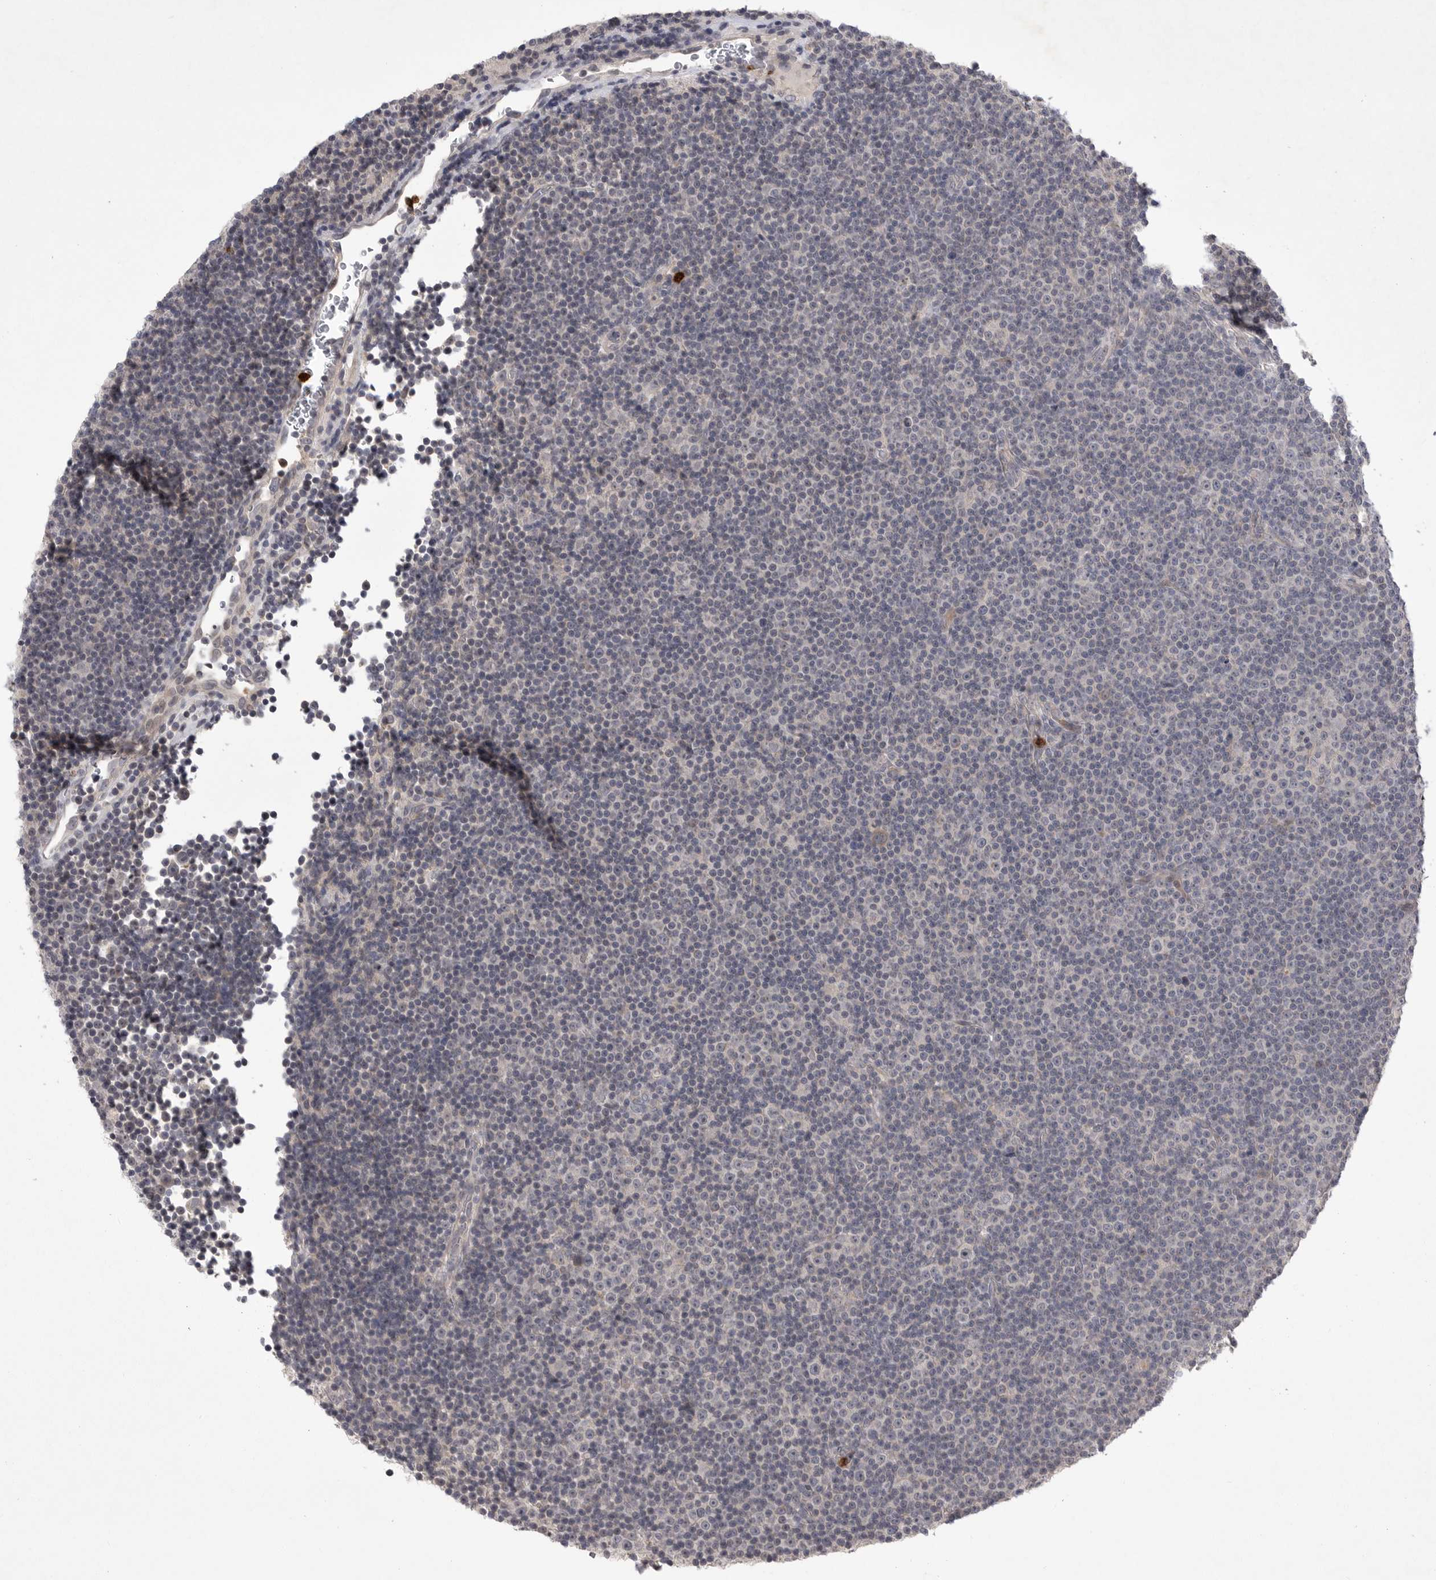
{"staining": {"intensity": "negative", "quantity": "none", "location": "none"}, "tissue": "lymphoma", "cell_type": "Tumor cells", "image_type": "cancer", "snomed": [{"axis": "morphology", "description": "Malignant lymphoma, non-Hodgkin's type, Low grade"}, {"axis": "topography", "description": "Lymph node"}], "caption": "Image shows no protein expression in tumor cells of lymphoma tissue.", "gene": "UBE3D", "patient": {"sex": "female", "age": 67}}